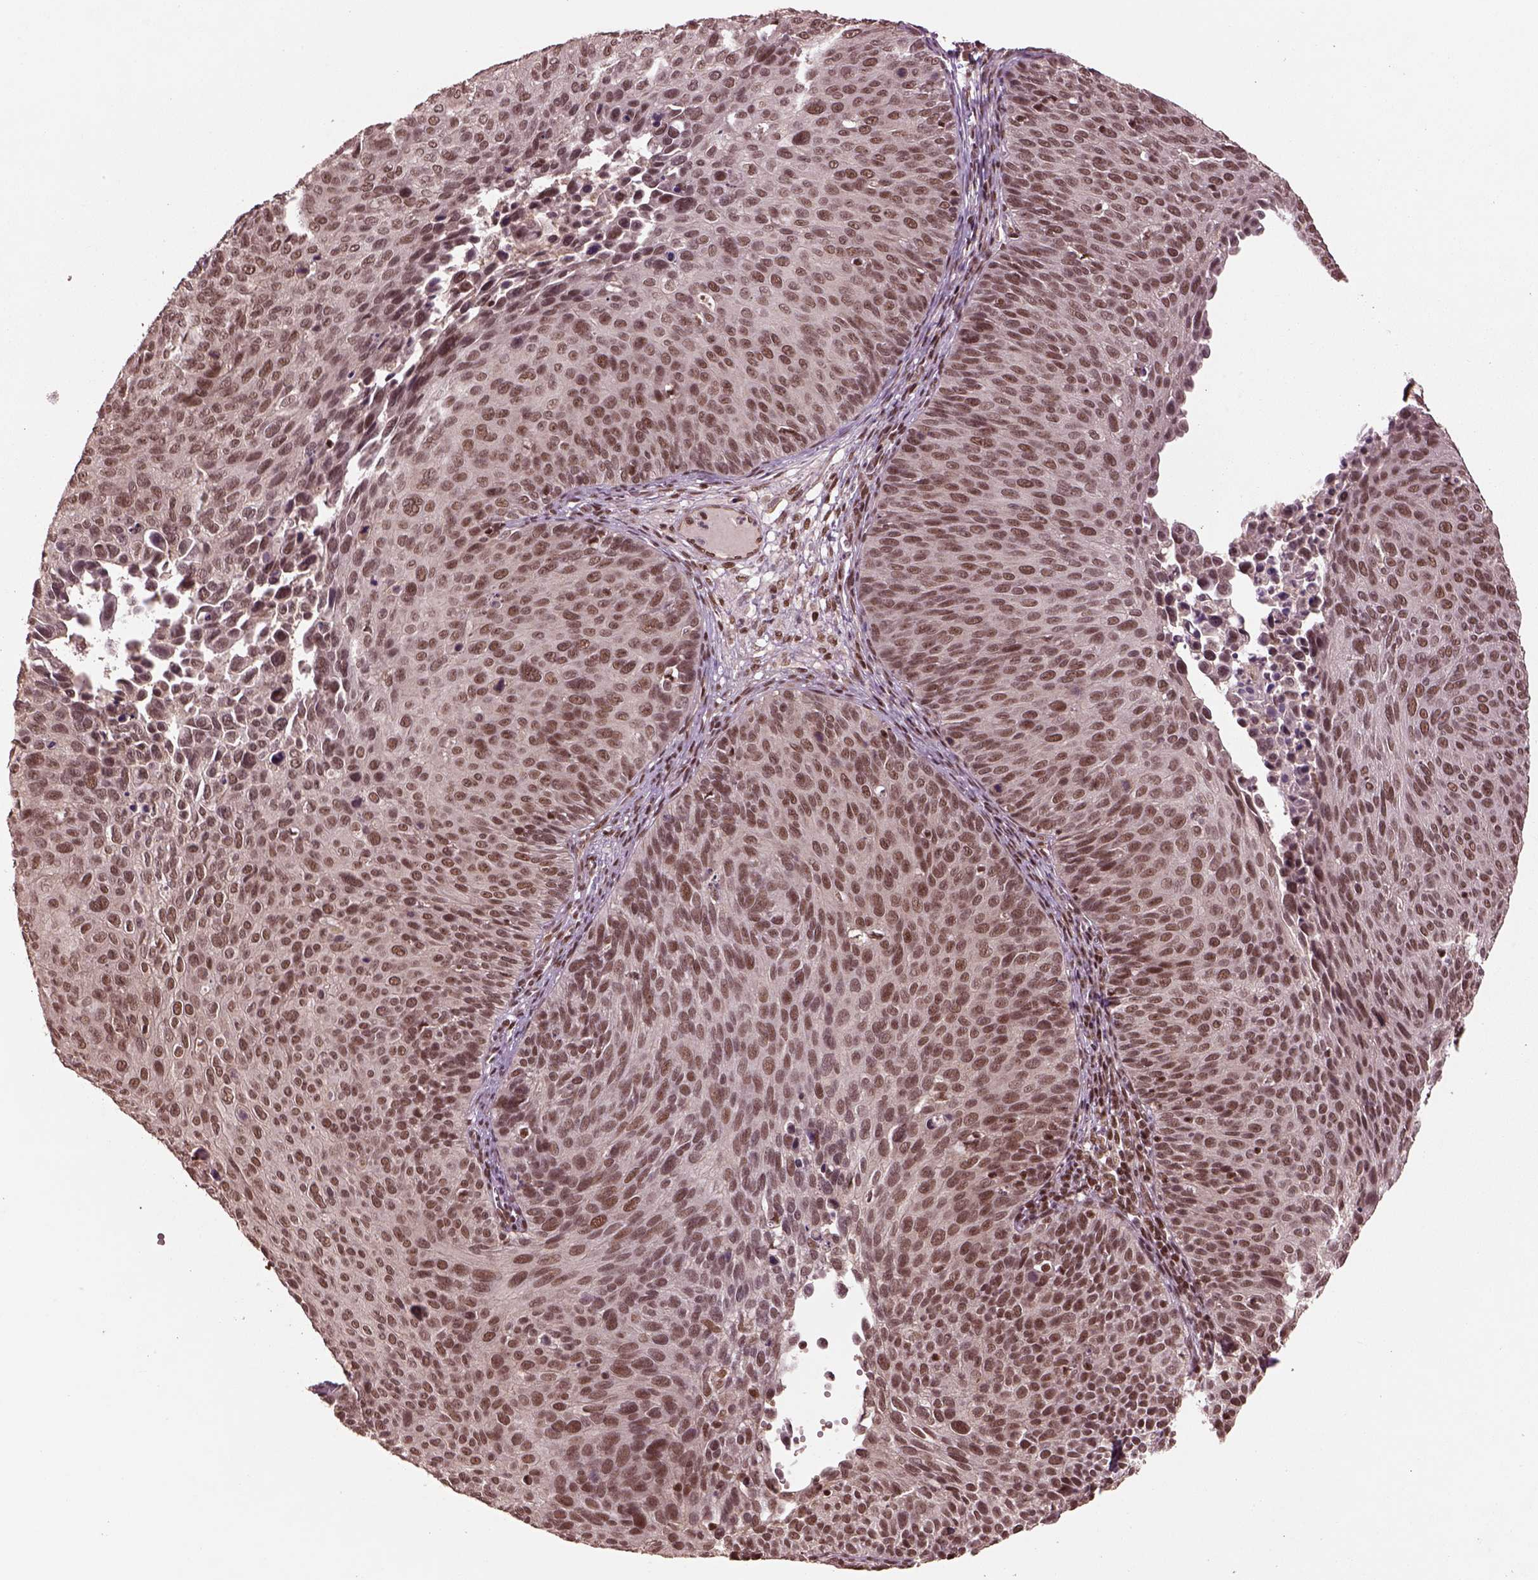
{"staining": {"intensity": "moderate", "quantity": ">75%", "location": "nuclear"}, "tissue": "cervical cancer", "cell_type": "Tumor cells", "image_type": "cancer", "snomed": [{"axis": "morphology", "description": "Squamous cell carcinoma, NOS"}, {"axis": "topography", "description": "Cervix"}], "caption": "IHC image of cervical cancer stained for a protein (brown), which exhibits medium levels of moderate nuclear expression in about >75% of tumor cells.", "gene": "BRD9", "patient": {"sex": "female", "age": 36}}